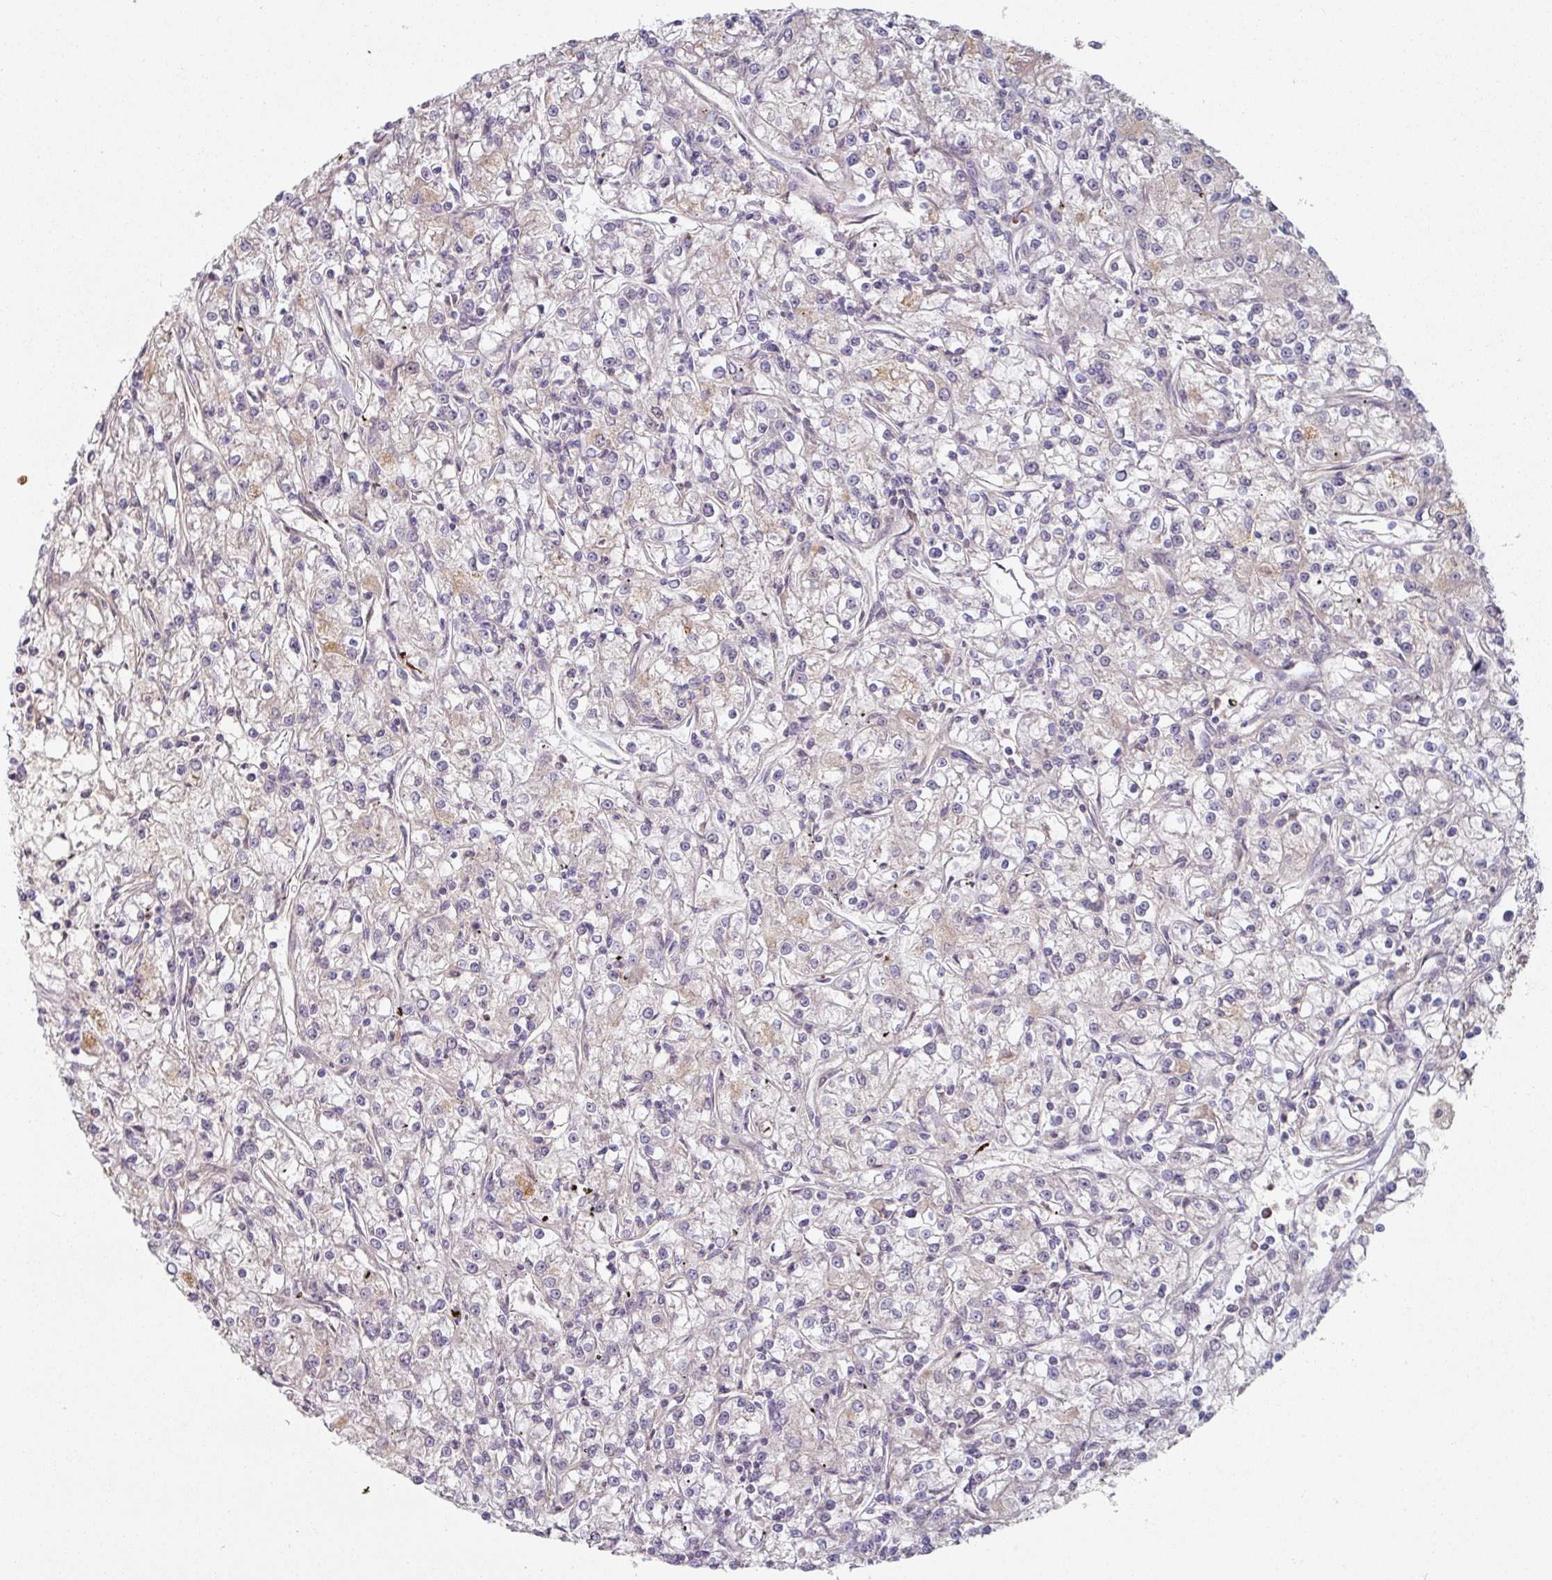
{"staining": {"intensity": "negative", "quantity": "none", "location": "none"}, "tissue": "renal cancer", "cell_type": "Tumor cells", "image_type": "cancer", "snomed": [{"axis": "morphology", "description": "Adenocarcinoma, NOS"}, {"axis": "topography", "description": "Kidney"}], "caption": "The immunohistochemistry (IHC) image has no significant staining in tumor cells of adenocarcinoma (renal) tissue.", "gene": "CEP78", "patient": {"sex": "female", "age": 59}}